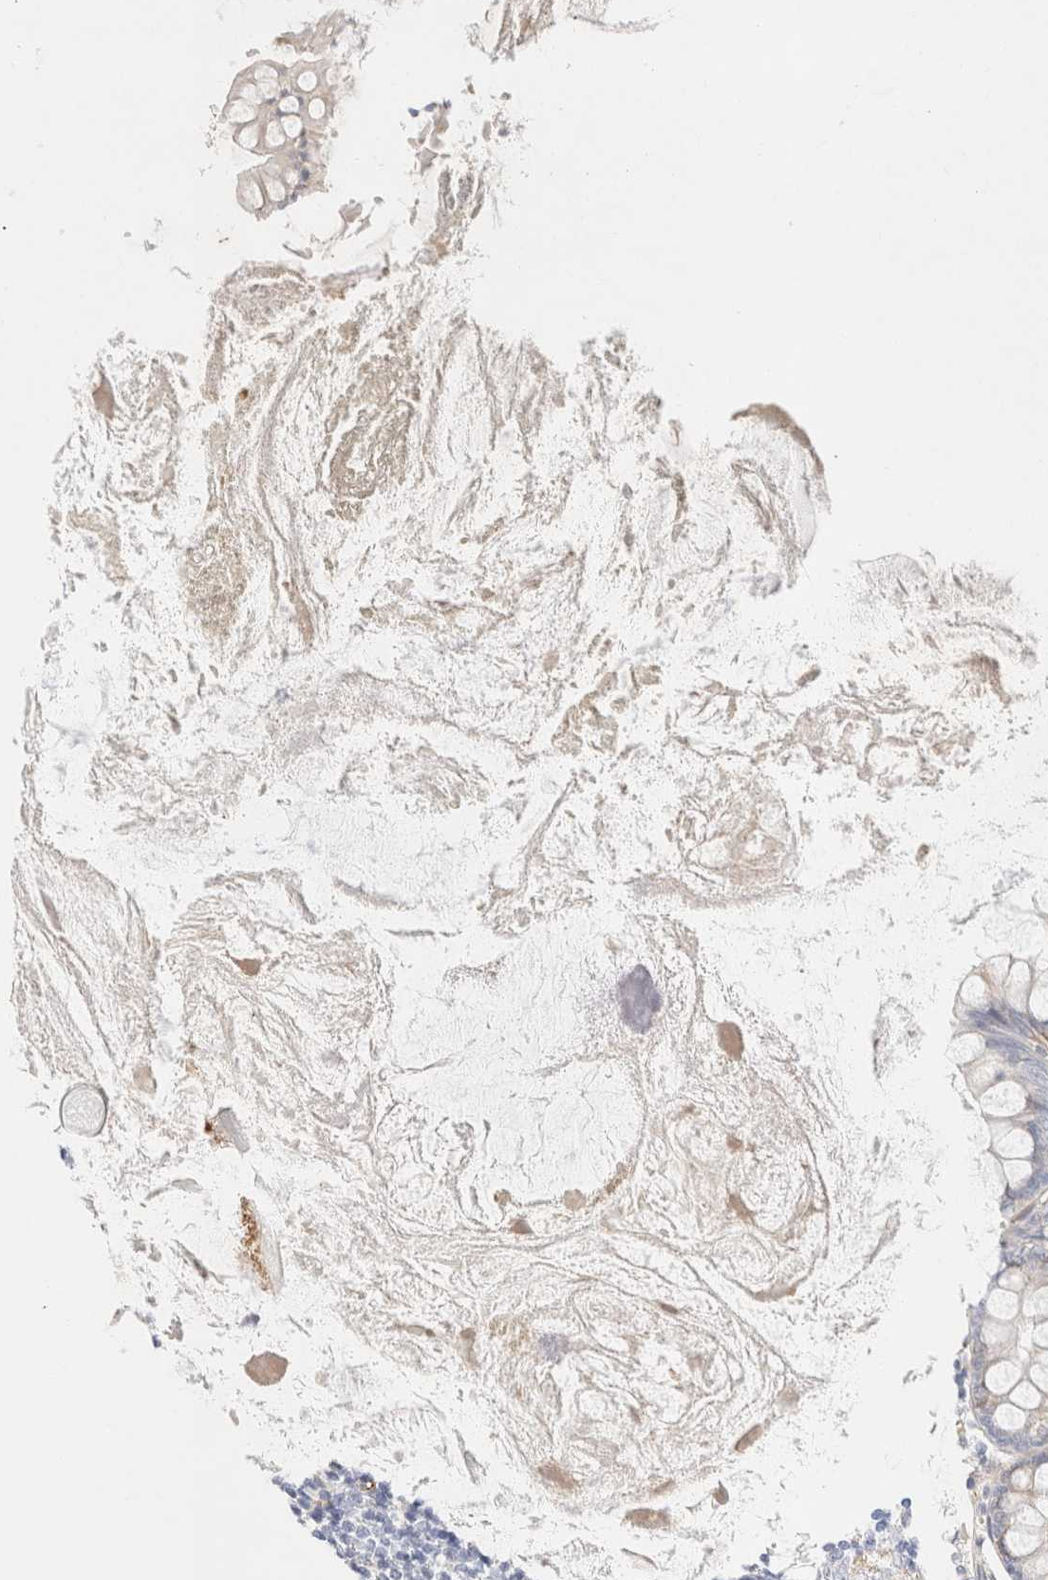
{"staining": {"intensity": "negative", "quantity": "none", "location": "none"}, "tissue": "appendix", "cell_type": "Glandular cells", "image_type": "normal", "snomed": [{"axis": "morphology", "description": "Normal tissue, NOS"}, {"axis": "topography", "description": "Appendix"}], "caption": "IHC photomicrograph of normal appendix: appendix stained with DAB shows no significant protein expression in glandular cells.", "gene": "SLC25A48", "patient": {"sex": "female", "age": 77}}